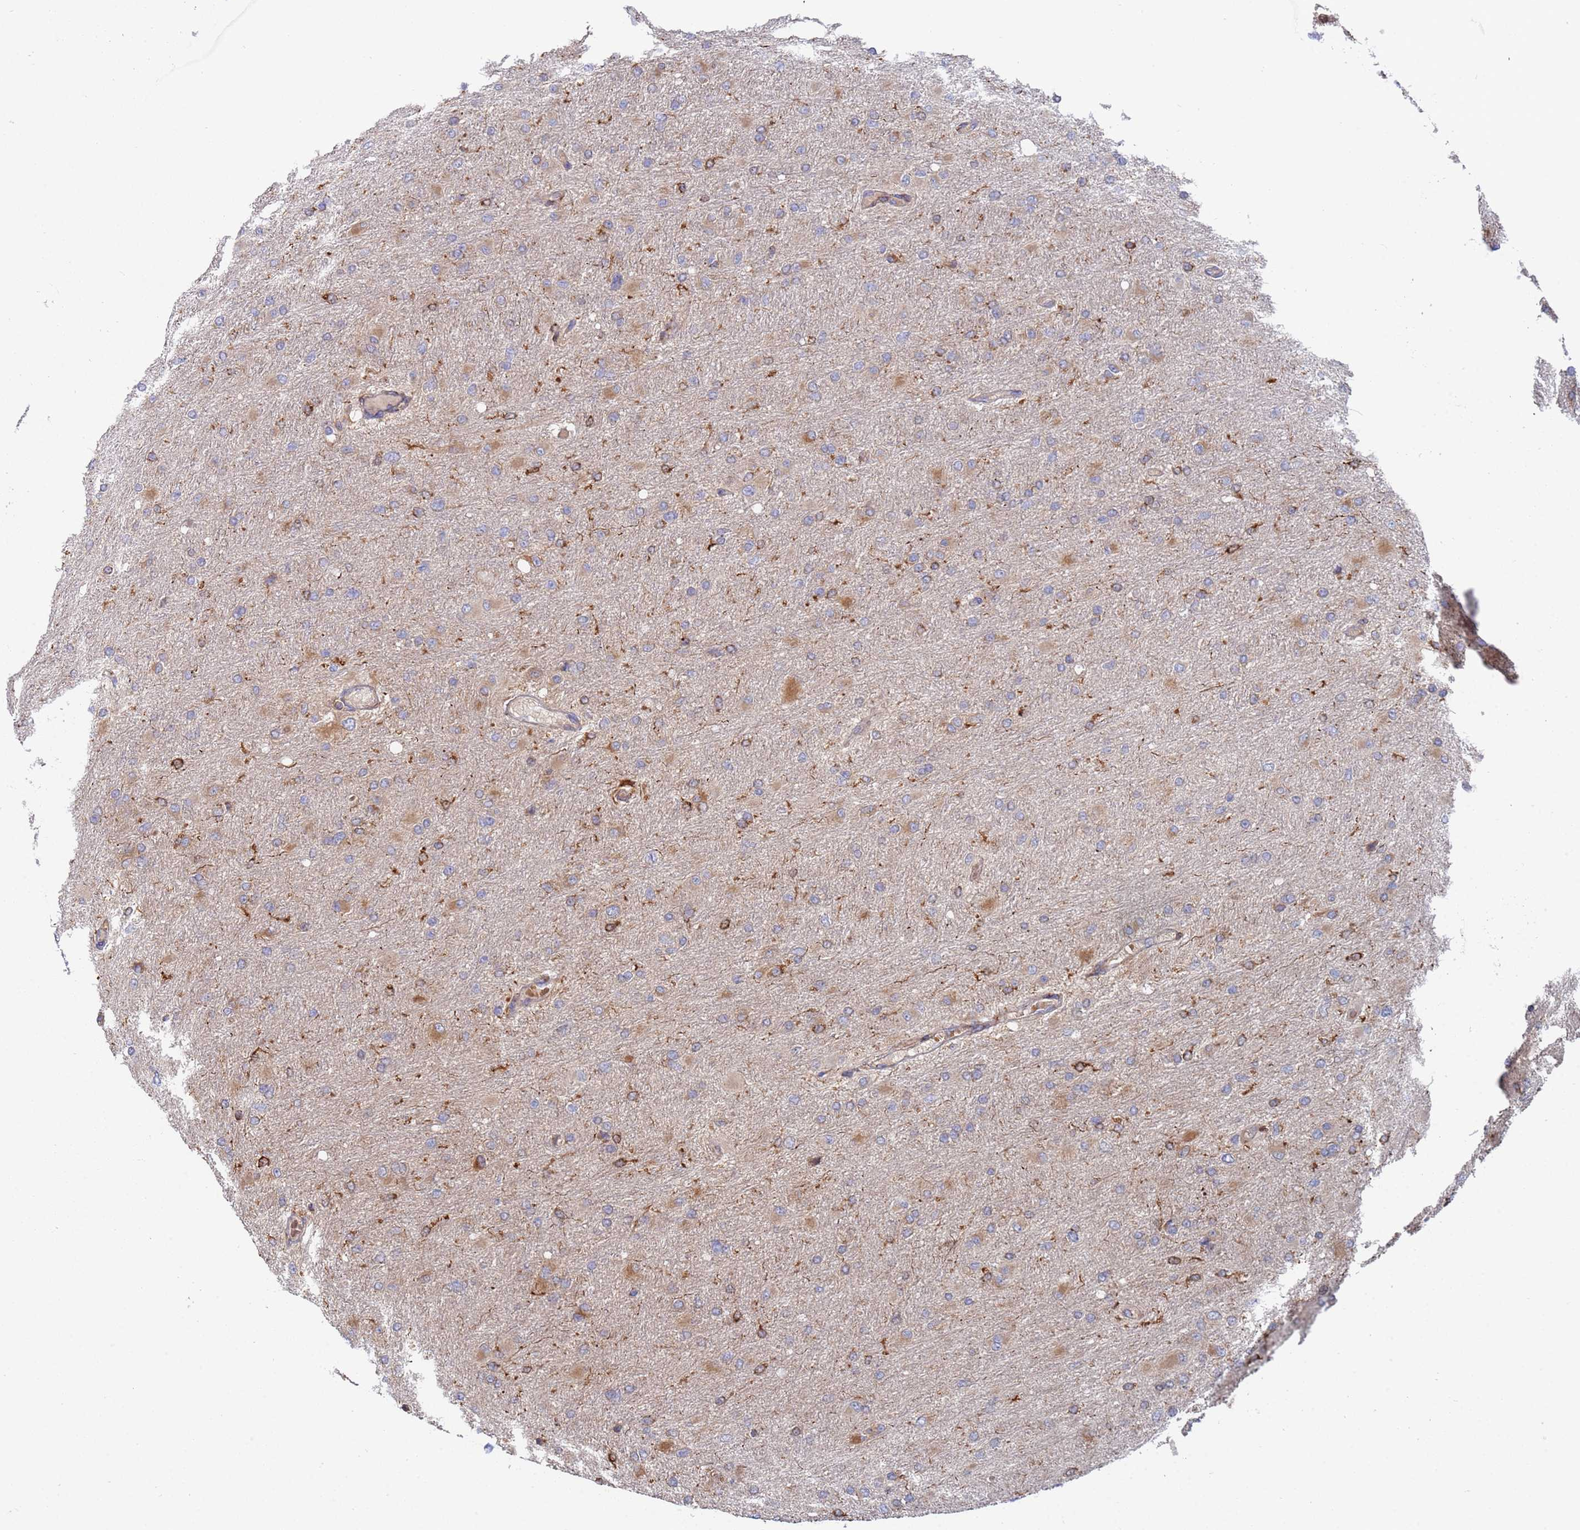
{"staining": {"intensity": "moderate", "quantity": "<25%", "location": "cytoplasmic/membranous"}, "tissue": "glioma", "cell_type": "Tumor cells", "image_type": "cancer", "snomed": [{"axis": "morphology", "description": "Glioma, malignant, High grade"}, {"axis": "topography", "description": "Cerebral cortex"}], "caption": "High-power microscopy captured an immunohistochemistry photomicrograph of malignant glioma (high-grade), revealing moderate cytoplasmic/membranous staining in approximately <25% of tumor cells.", "gene": "MALRD1", "patient": {"sex": "female", "age": 36}}